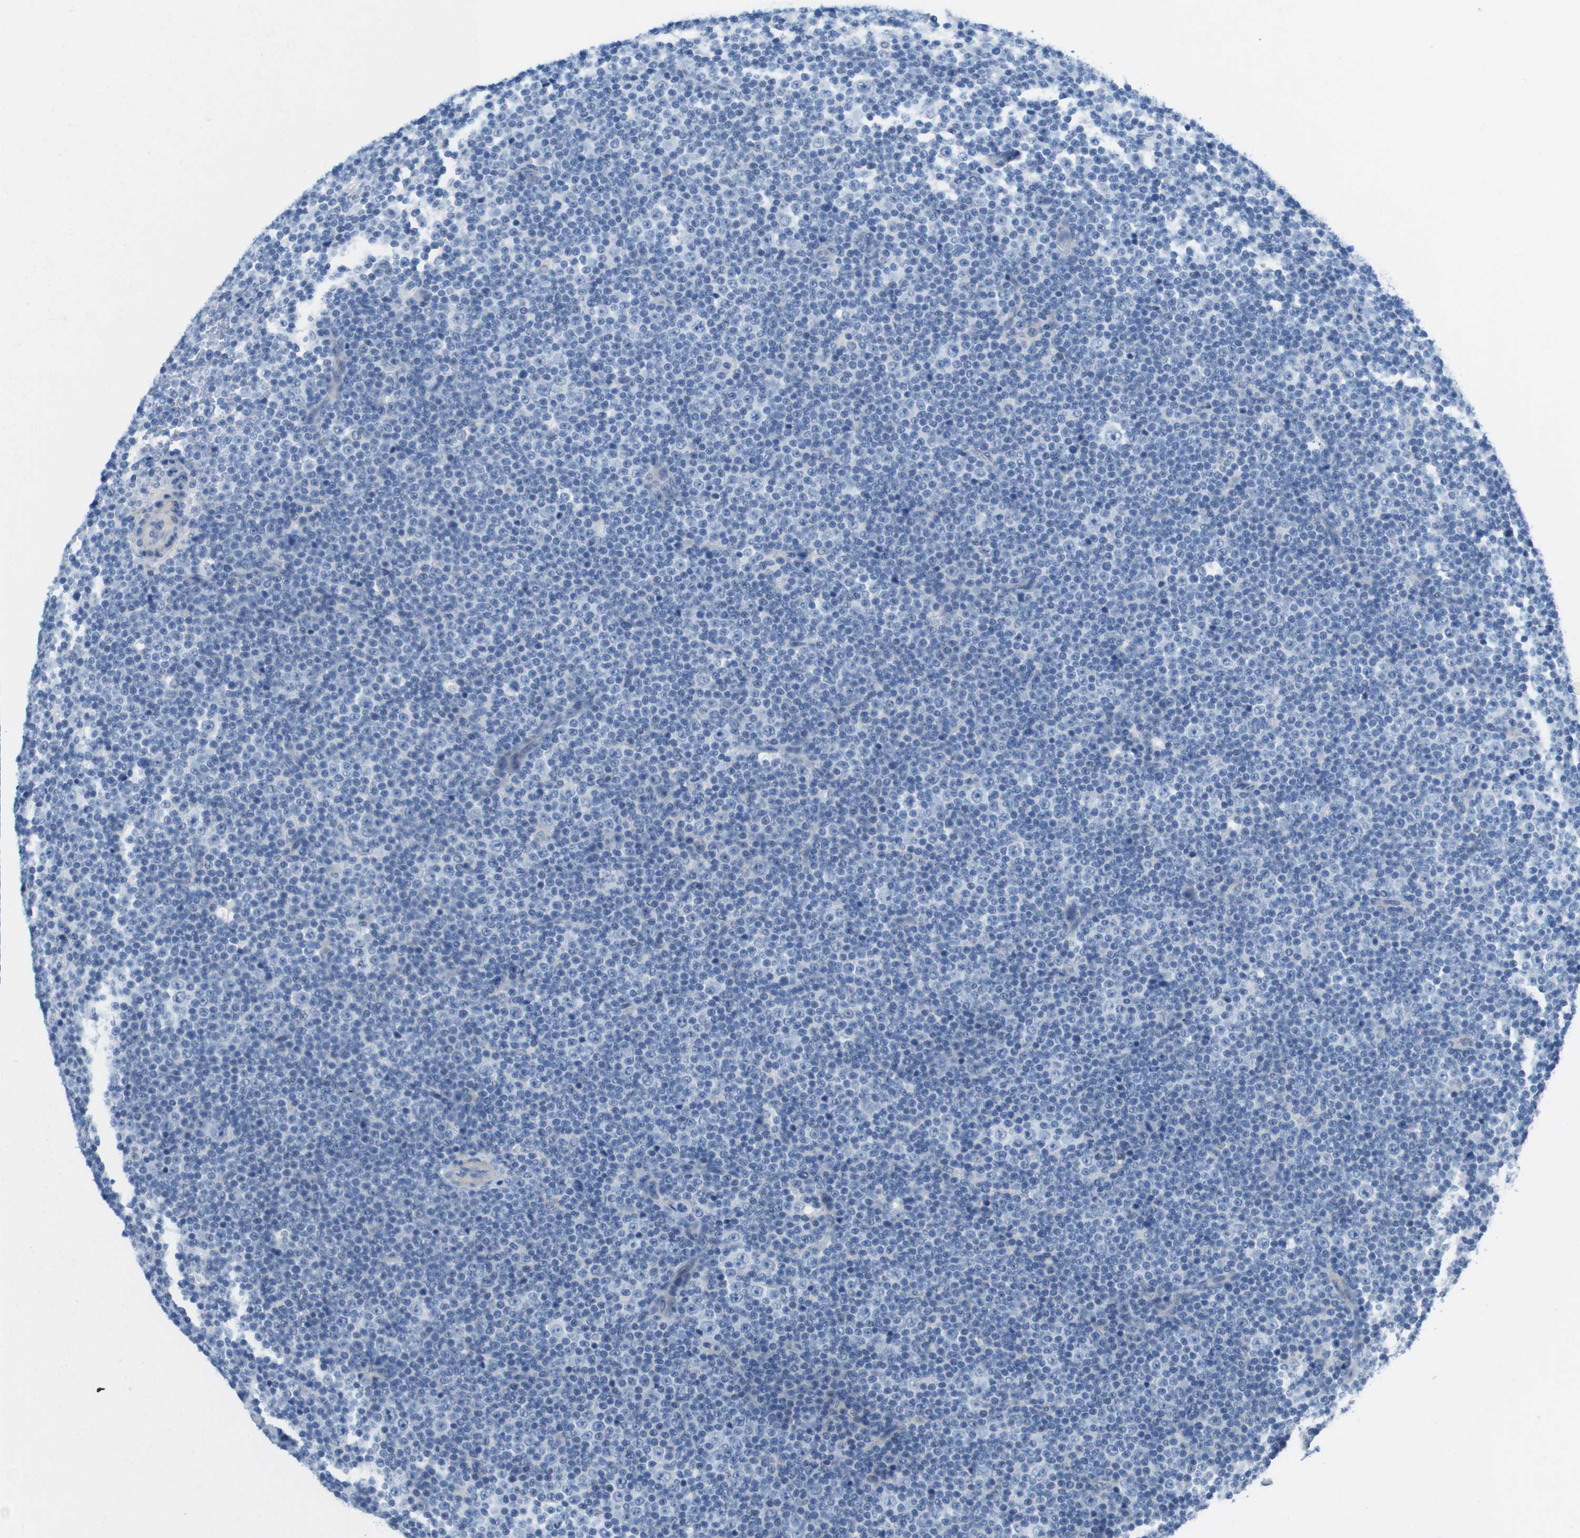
{"staining": {"intensity": "negative", "quantity": "none", "location": "none"}, "tissue": "lymphoma", "cell_type": "Tumor cells", "image_type": "cancer", "snomed": [{"axis": "morphology", "description": "Malignant lymphoma, non-Hodgkin's type, Low grade"}, {"axis": "topography", "description": "Lymph node"}], "caption": "High power microscopy photomicrograph of an immunohistochemistry photomicrograph of lymphoma, revealing no significant staining in tumor cells.", "gene": "CLMN", "patient": {"sex": "female", "age": 67}}